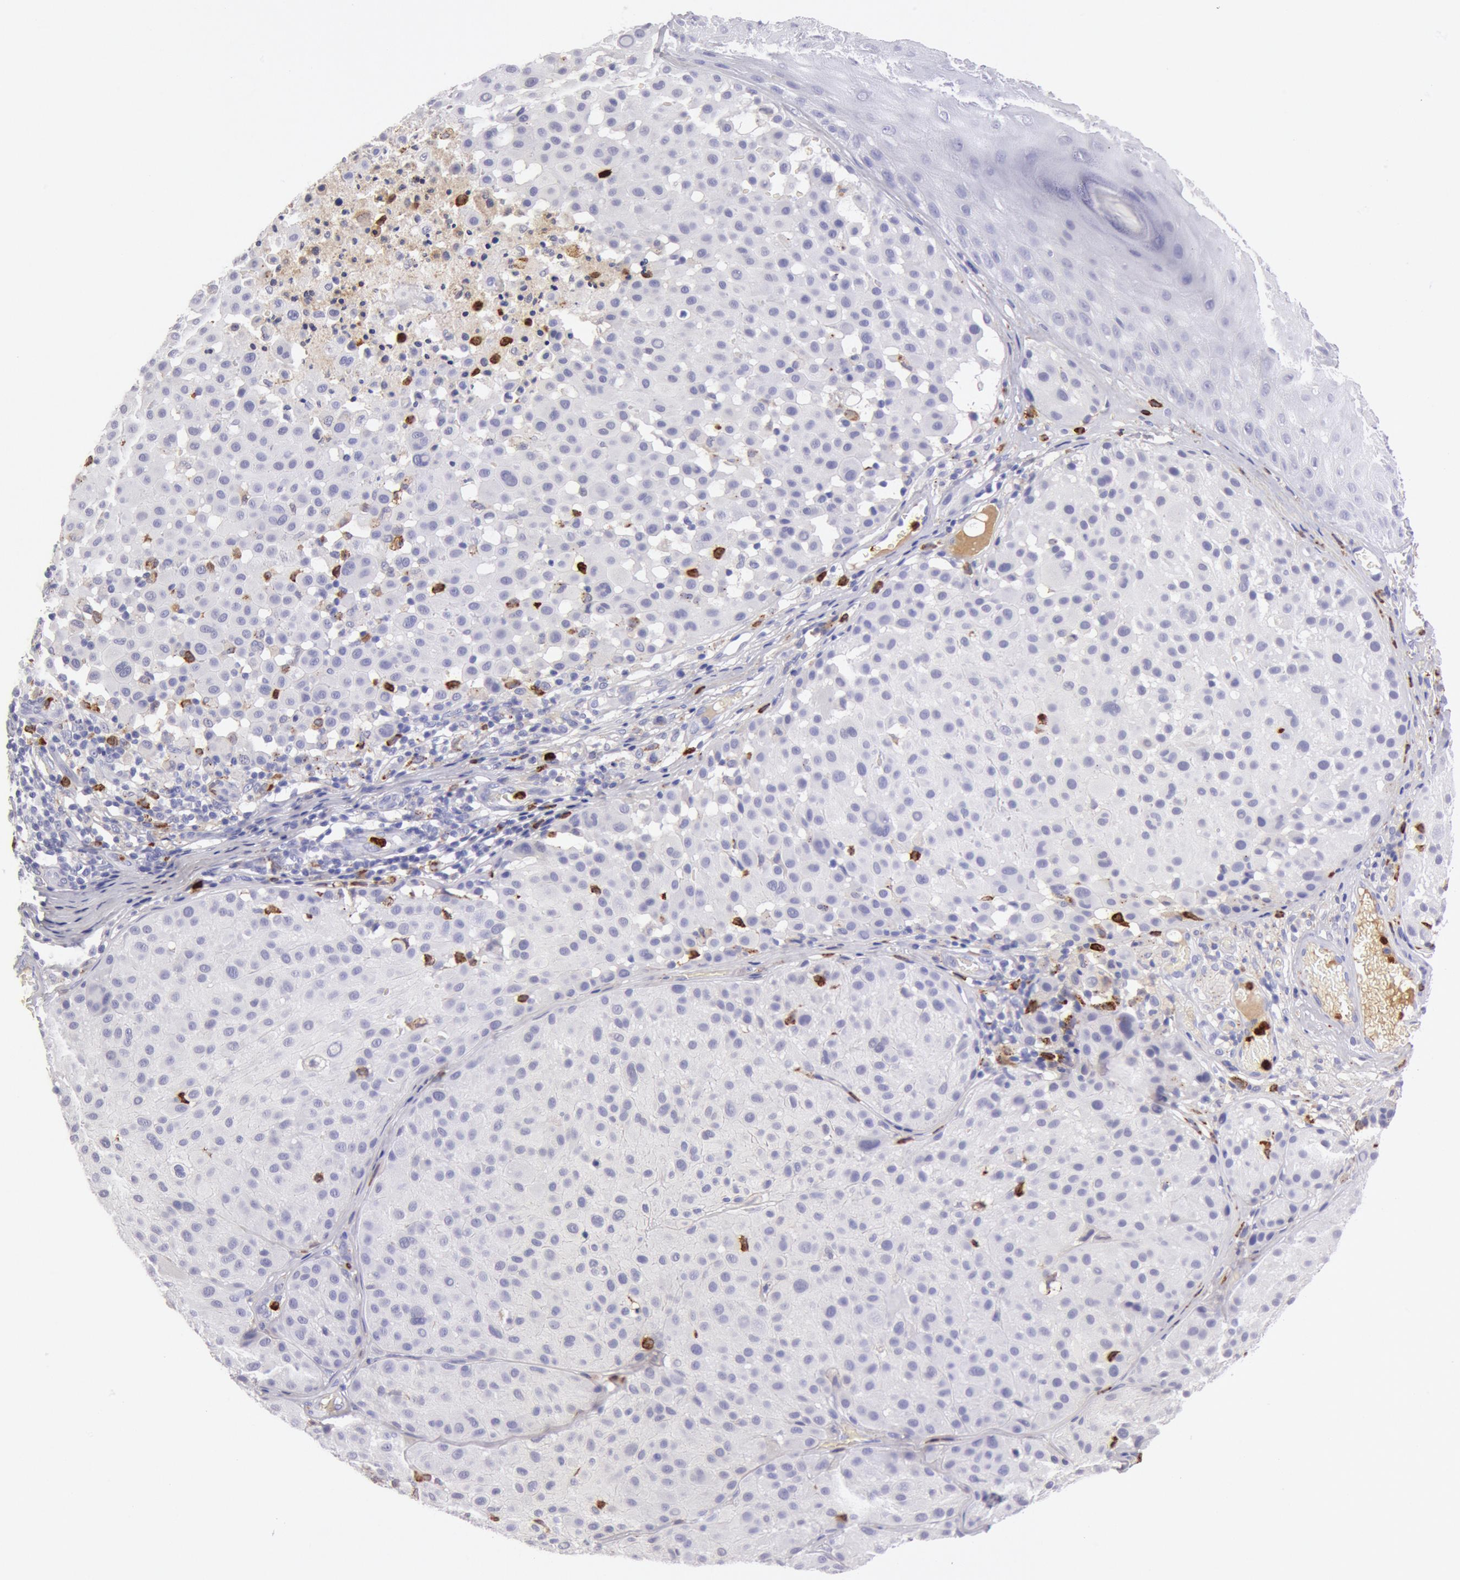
{"staining": {"intensity": "negative", "quantity": "none", "location": "none"}, "tissue": "melanoma", "cell_type": "Tumor cells", "image_type": "cancer", "snomed": [{"axis": "morphology", "description": "Malignant melanoma, NOS"}, {"axis": "topography", "description": "Skin"}], "caption": "Tumor cells show no significant protein expression in malignant melanoma. The staining was performed using DAB to visualize the protein expression in brown, while the nuclei were stained in blue with hematoxylin (Magnification: 20x).", "gene": "FCN1", "patient": {"sex": "male", "age": 36}}